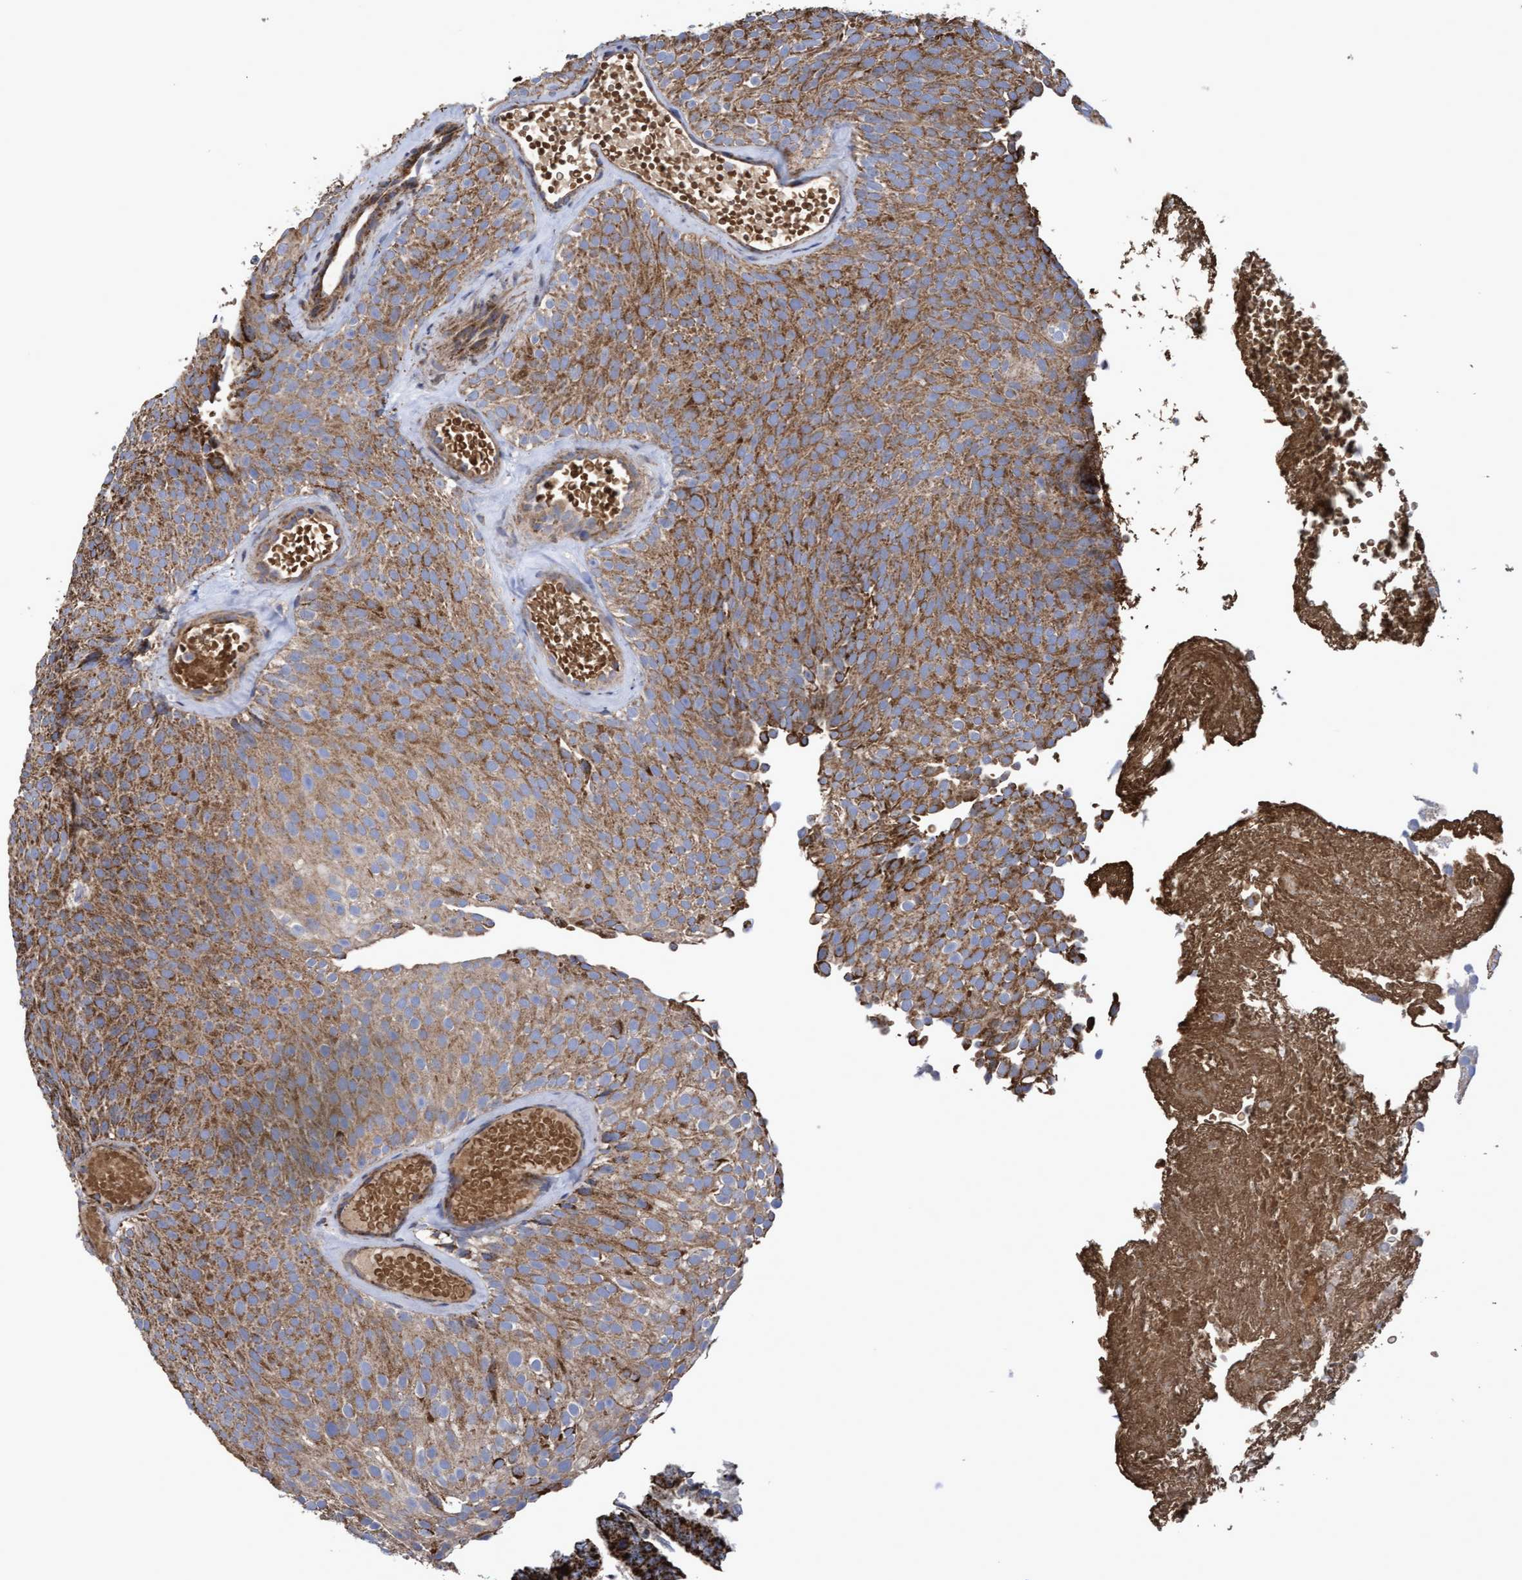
{"staining": {"intensity": "moderate", "quantity": ">75%", "location": "cytoplasmic/membranous"}, "tissue": "urothelial cancer", "cell_type": "Tumor cells", "image_type": "cancer", "snomed": [{"axis": "morphology", "description": "Urothelial carcinoma, Low grade"}, {"axis": "topography", "description": "Urinary bladder"}], "caption": "Brown immunohistochemical staining in human urothelial carcinoma (low-grade) displays moderate cytoplasmic/membranous staining in approximately >75% of tumor cells.", "gene": "COBL", "patient": {"sex": "male", "age": 78}}